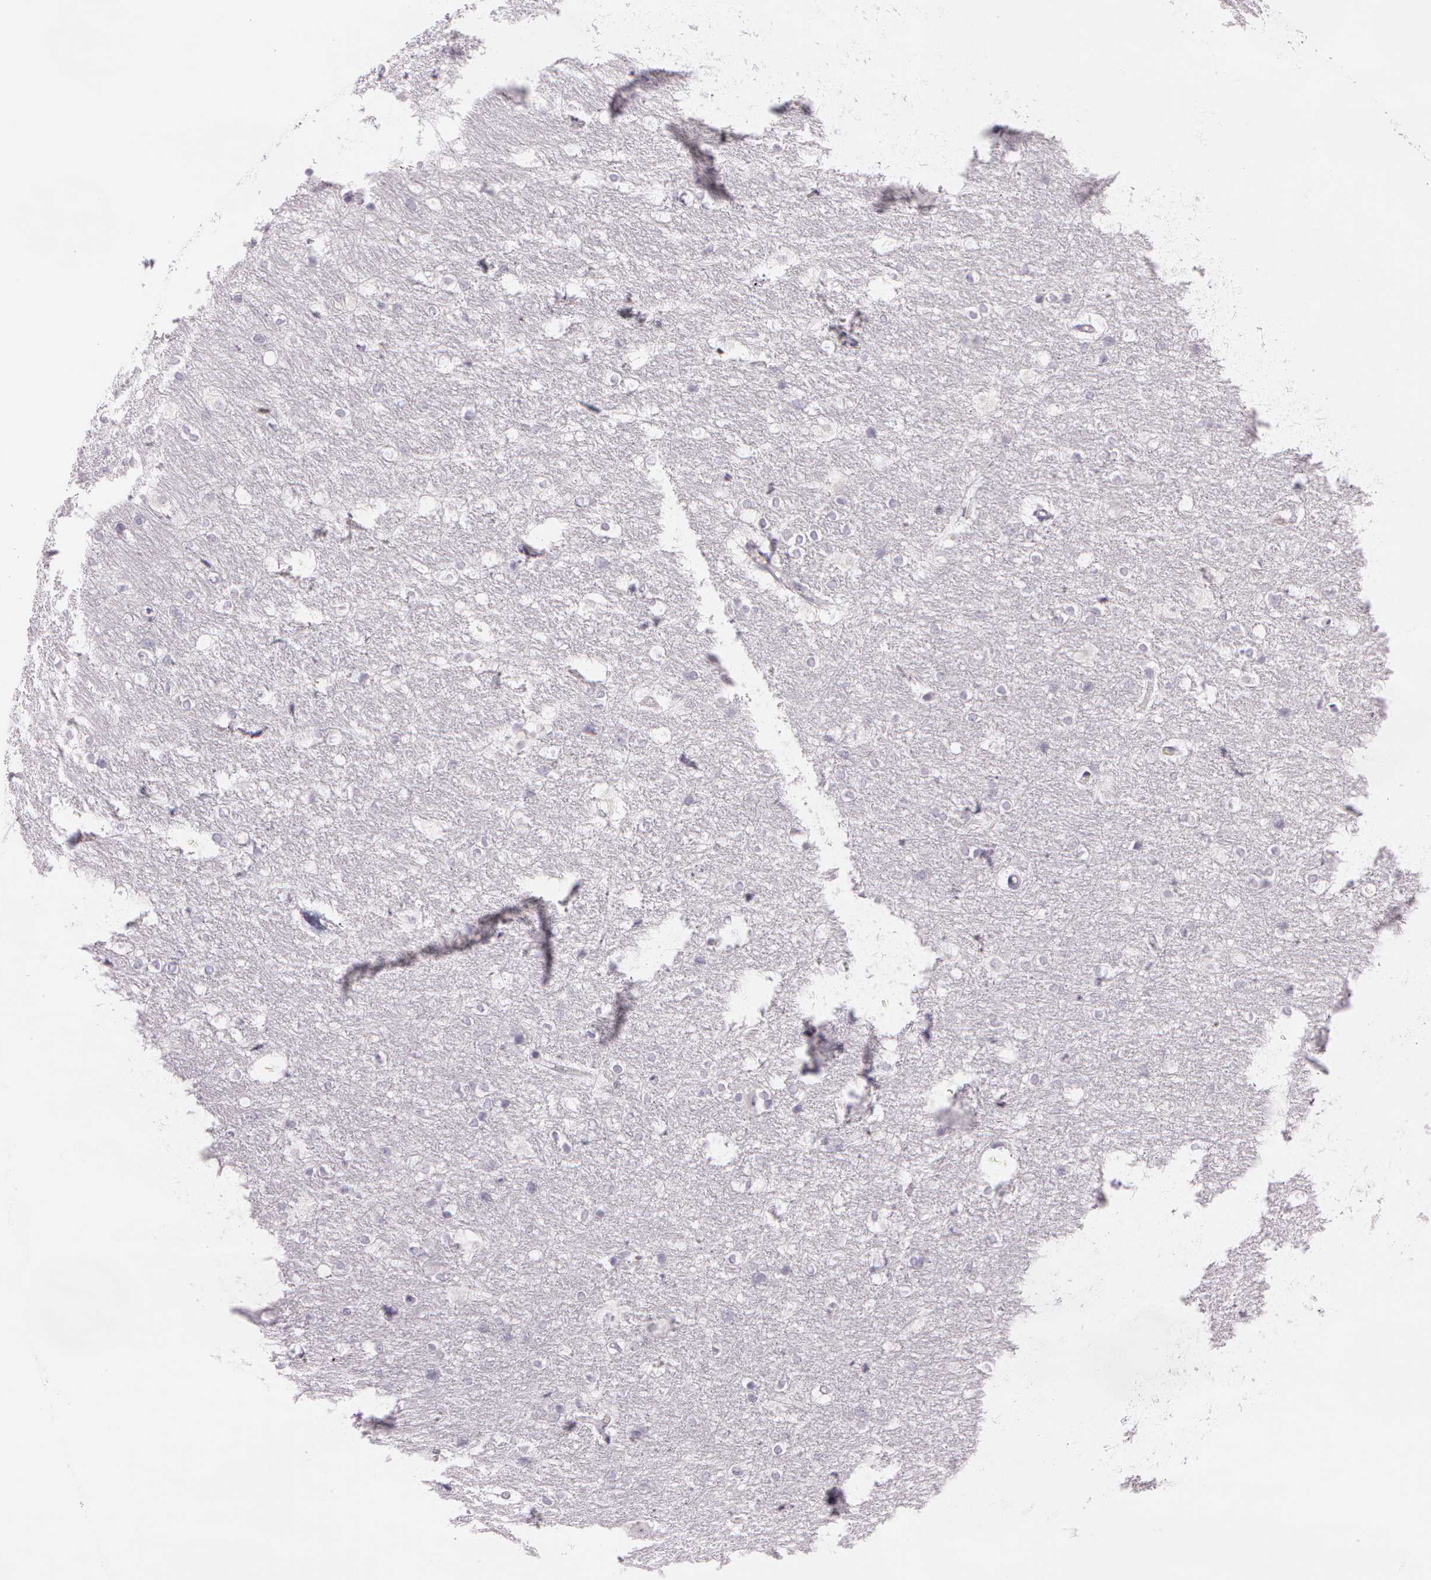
{"staining": {"intensity": "negative", "quantity": "none", "location": "none"}, "tissue": "hippocampus", "cell_type": "Glial cells", "image_type": "normal", "snomed": [{"axis": "morphology", "description": "Normal tissue, NOS"}, {"axis": "topography", "description": "Hippocampus"}], "caption": "Immunohistochemistry of benign hippocampus reveals no expression in glial cells. (Brightfield microscopy of DAB immunohistochemistry at high magnification).", "gene": "OTC", "patient": {"sex": "female", "age": 19}}